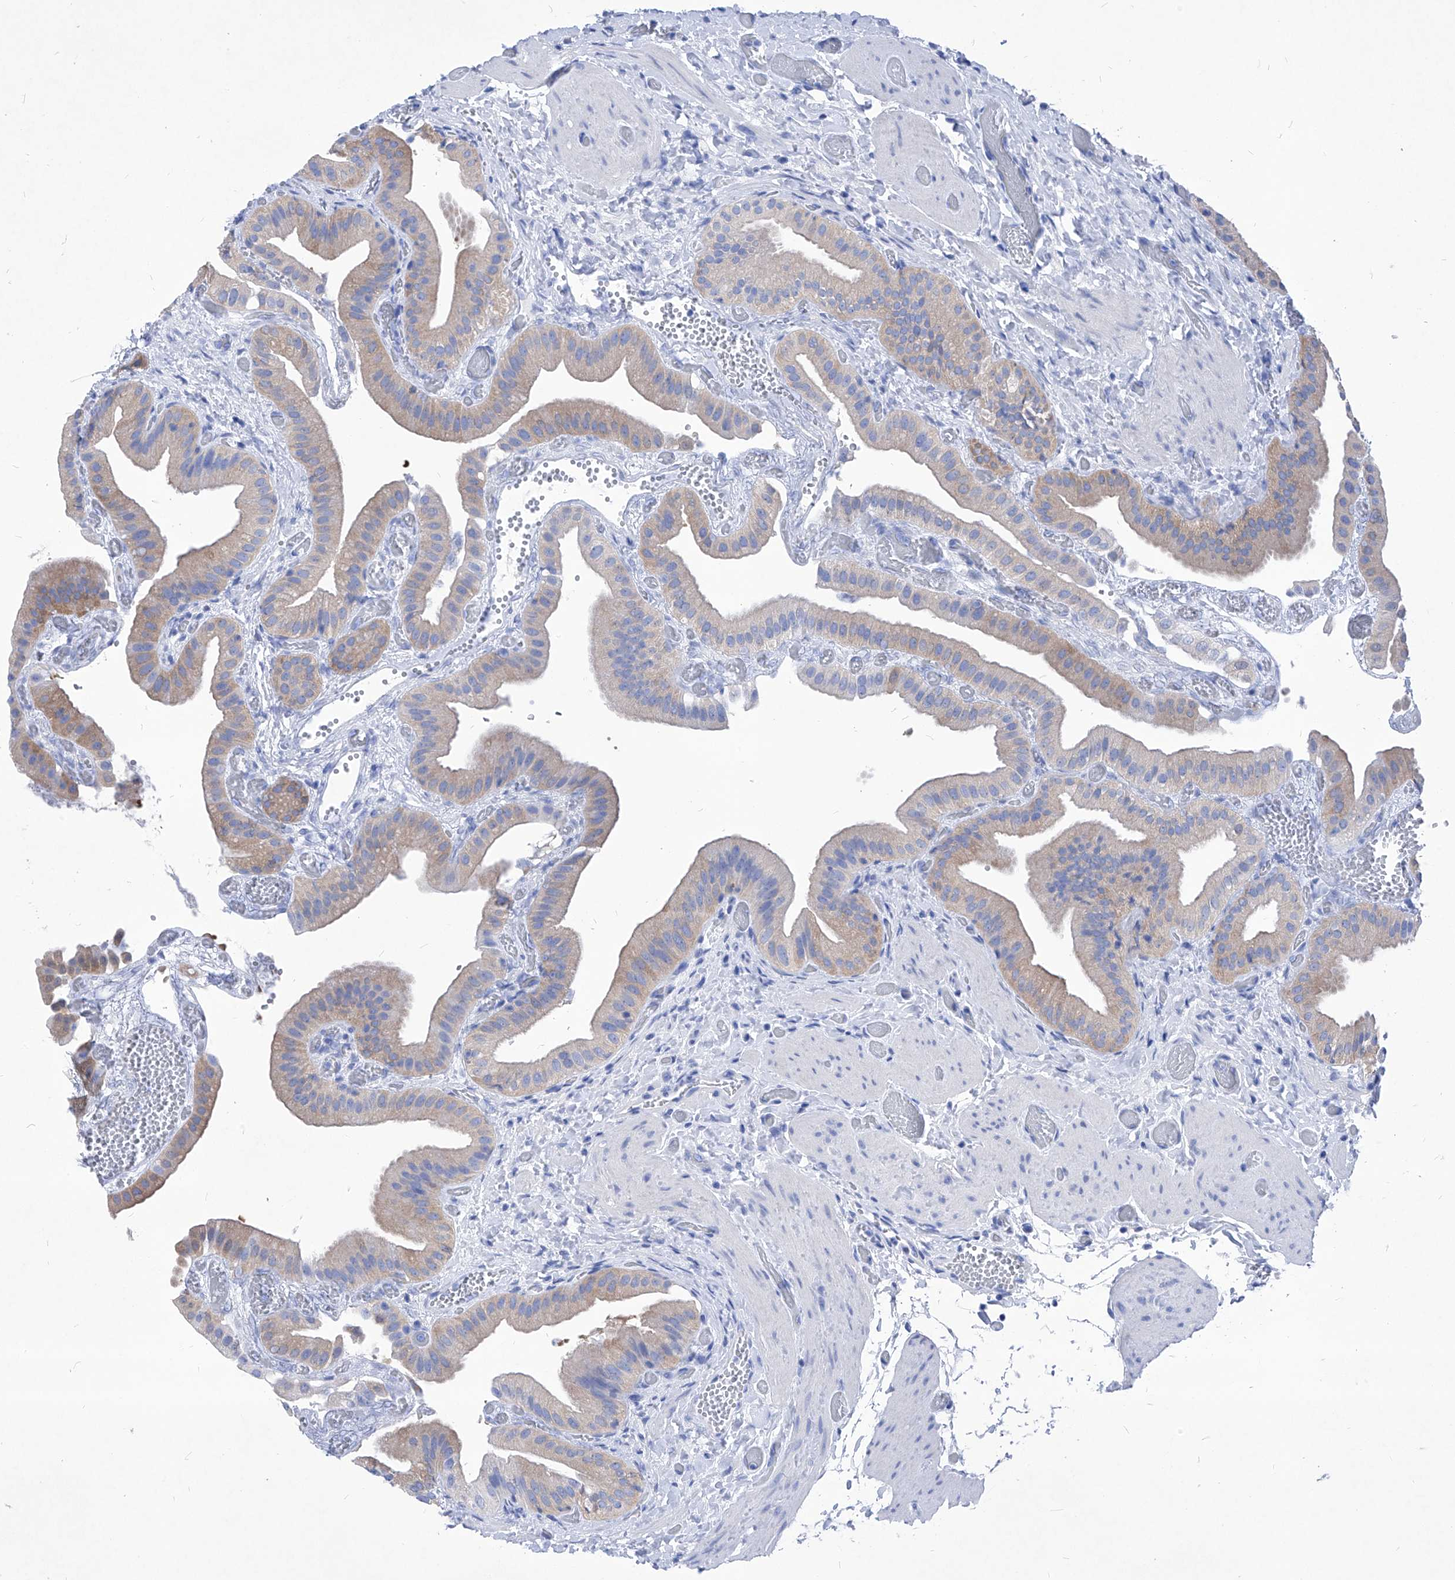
{"staining": {"intensity": "moderate", "quantity": "<25%", "location": "cytoplasmic/membranous"}, "tissue": "gallbladder", "cell_type": "Glandular cells", "image_type": "normal", "snomed": [{"axis": "morphology", "description": "Normal tissue, NOS"}, {"axis": "topography", "description": "Gallbladder"}], "caption": "This histopathology image reveals unremarkable gallbladder stained with IHC to label a protein in brown. The cytoplasmic/membranous of glandular cells show moderate positivity for the protein. Nuclei are counter-stained blue.", "gene": "XPNPEP1", "patient": {"sex": "female", "age": 64}}